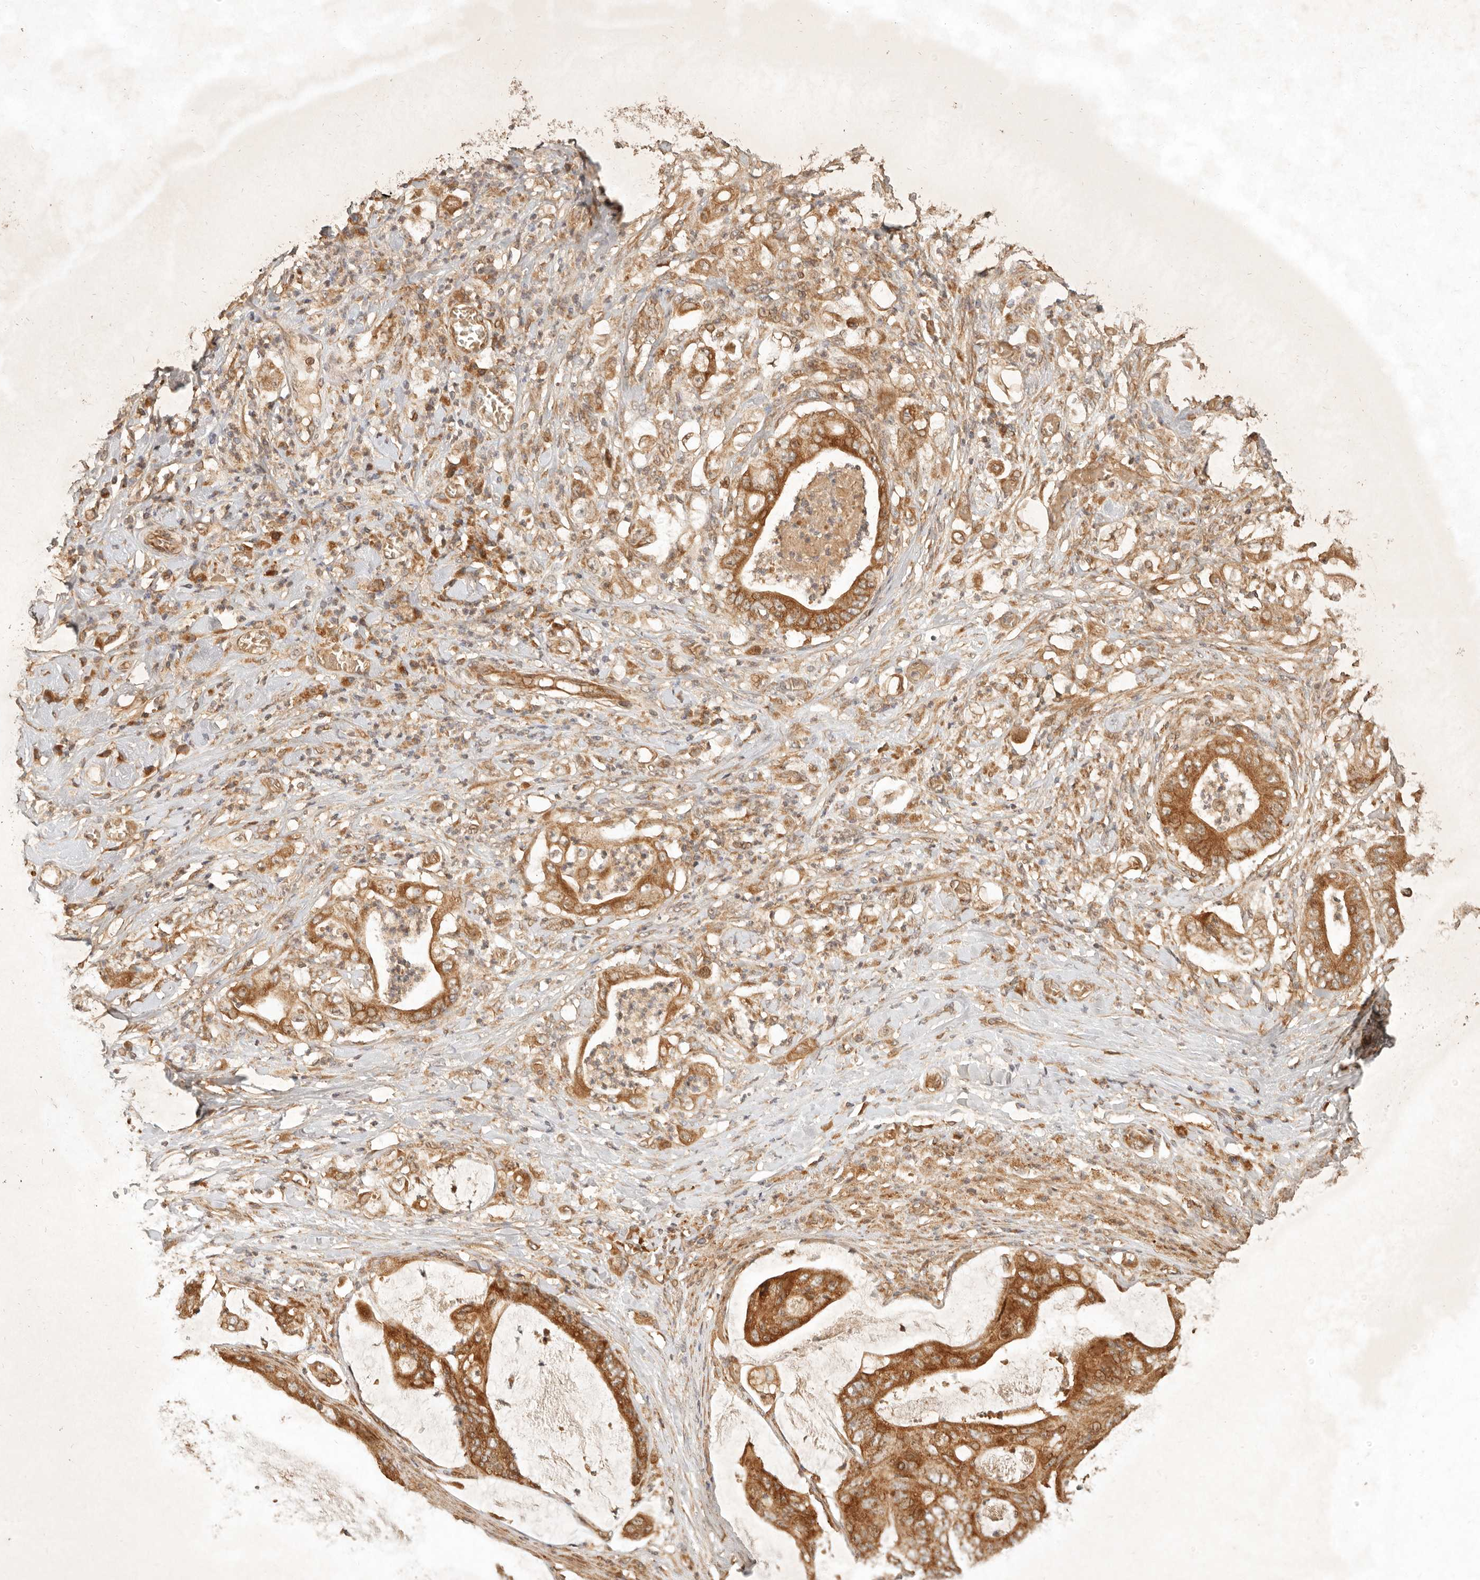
{"staining": {"intensity": "strong", "quantity": ">75%", "location": "cytoplasmic/membranous"}, "tissue": "stomach cancer", "cell_type": "Tumor cells", "image_type": "cancer", "snomed": [{"axis": "morphology", "description": "Adenocarcinoma, NOS"}, {"axis": "topography", "description": "Stomach"}], "caption": "Stomach cancer was stained to show a protein in brown. There is high levels of strong cytoplasmic/membranous positivity in approximately >75% of tumor cells.", "gene": "CLEC4C", "patient": {"sex": "female", "age": 73}}